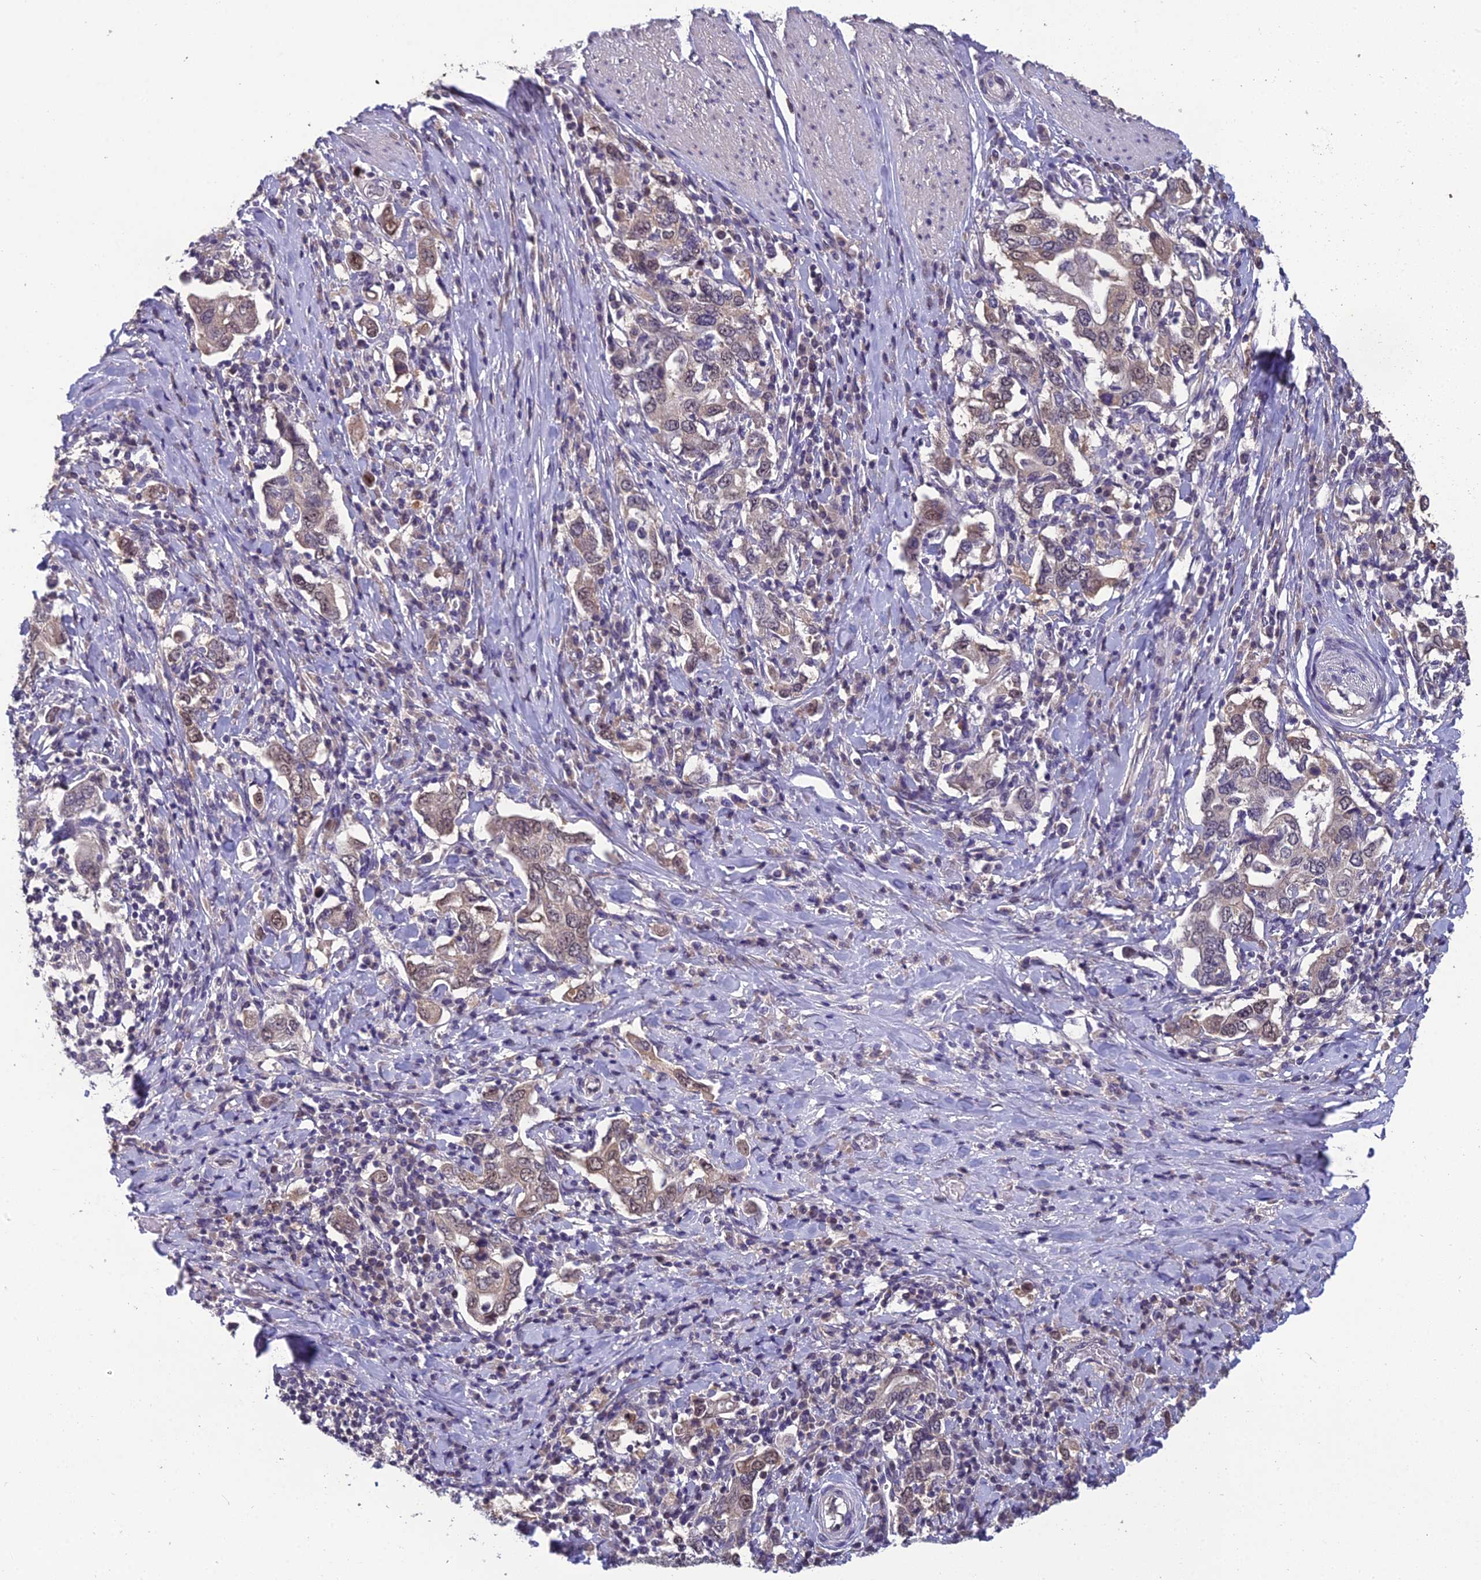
{"staining": {"intensity": "weak", "quantity": ">75%", "location": "cytoplasmic/membranous,nuclear"}, "tissue": "stomach cancer", "cell_type": "Tumor cells", "image_type": "cancer", "snomed": [{"axis": "morphology", "description": "Adenocarcinoma, NOS"}, {"axis": "topography", "description": "Stomach, upper"}, {"axis": "topography", "description": "Stomach"}], "caption": "Brown immunohistochemical staining in human adenocarcinoma (stomach) demonstrates weak cytoplasmic/membranous and nuclear expression in about >75% of tumor cells.", "gene": "GRWD1", "patient": {"sex": "male", "age": 62}}